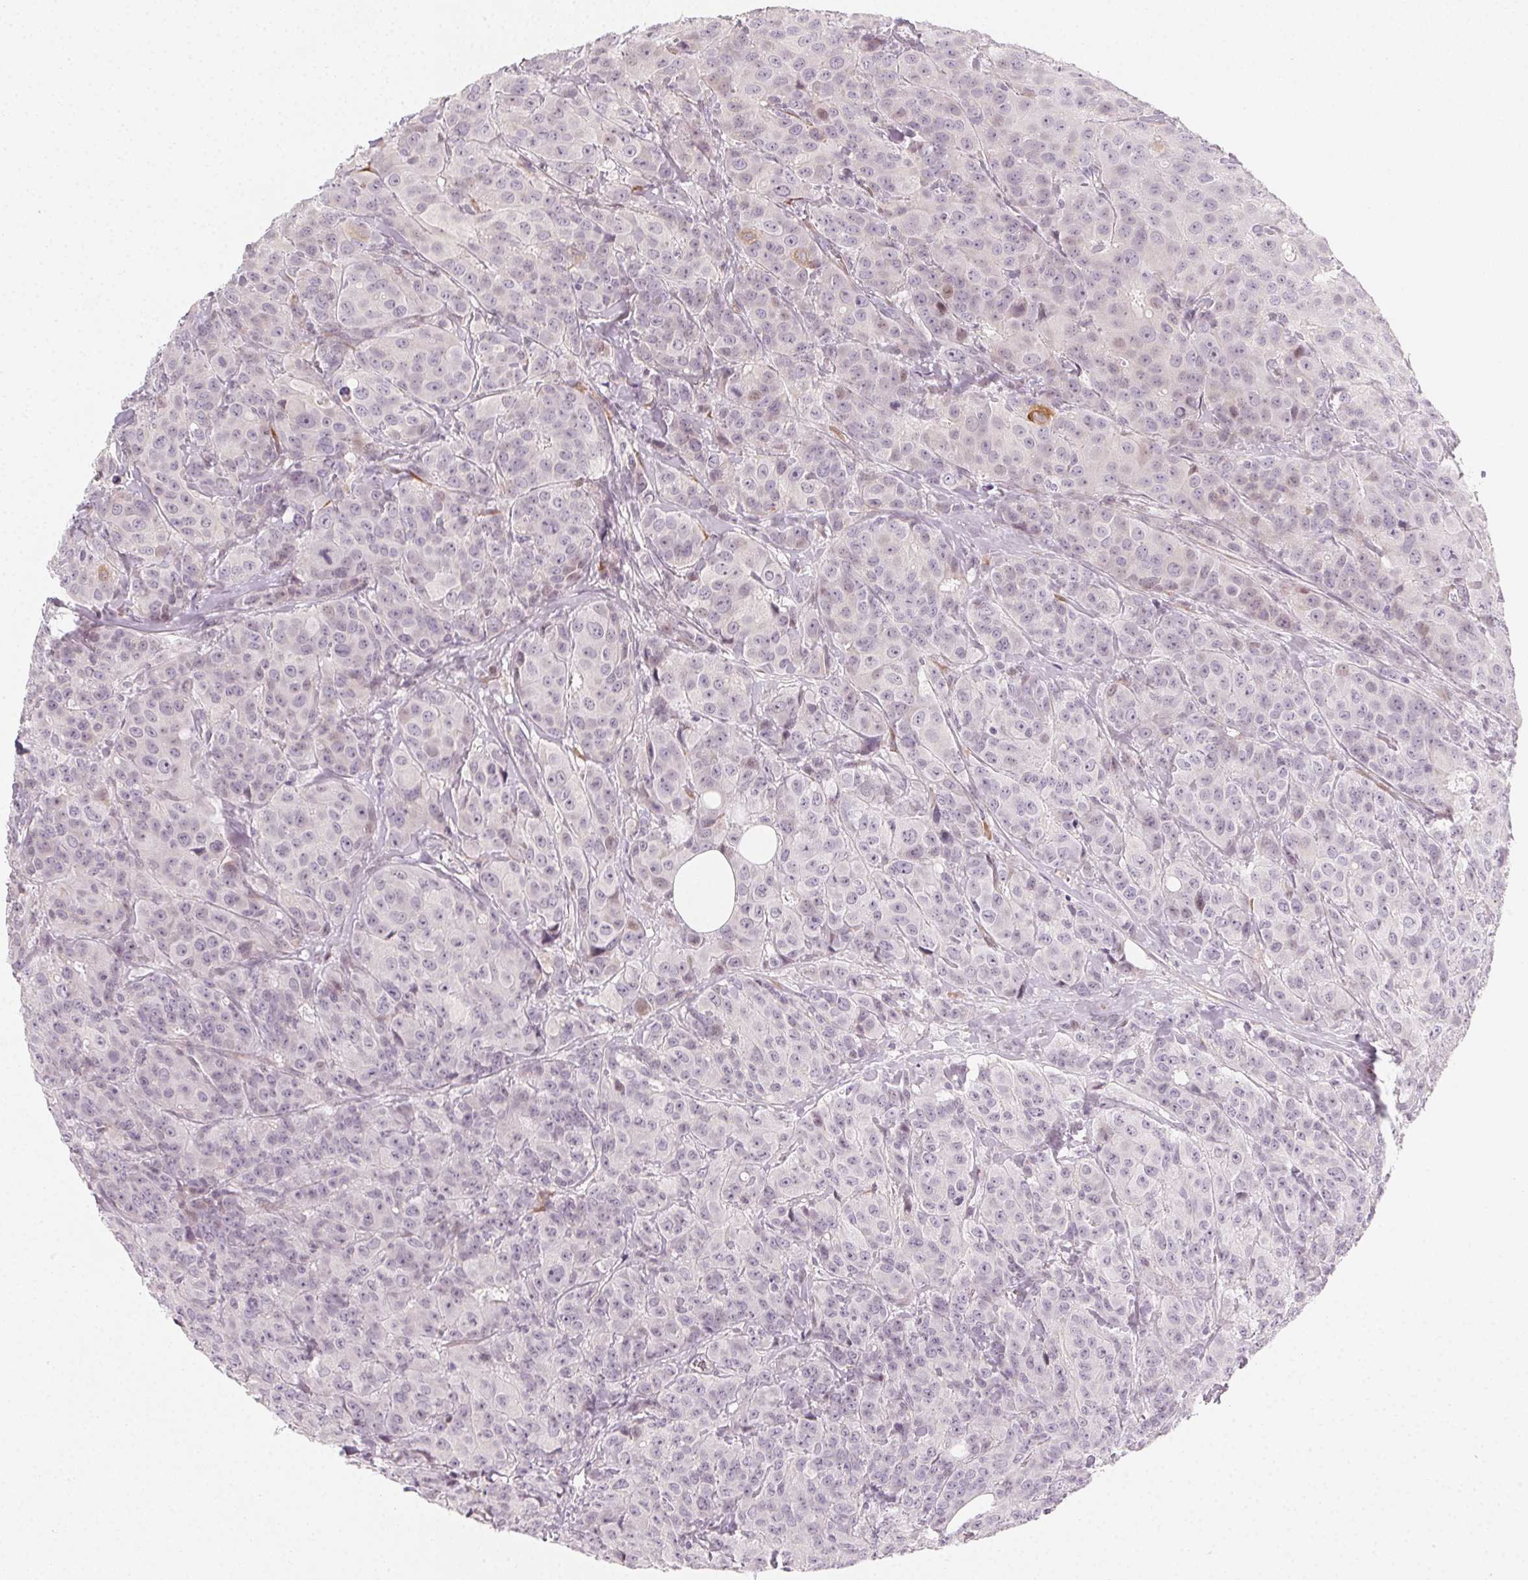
{"staining": {"intensity": "negative", "quantity": "none", "location": "none"}, "tissue": "breast cancer", "cell_type": "Tumor cells", "image_type": "cancer", "snomed": [{"axis": "morphology", "description": "Duct carcinoma"}, {"axis": "topography", "description": "Breast"}], "caption": "Immunohistochemistry histopathology image of human breast intraductal carcinoma stained for a protein (brown), which reveals no staining in tumor cells.", "gene": "CCDC96", "patient": {"sex": "female", "age": 43}}